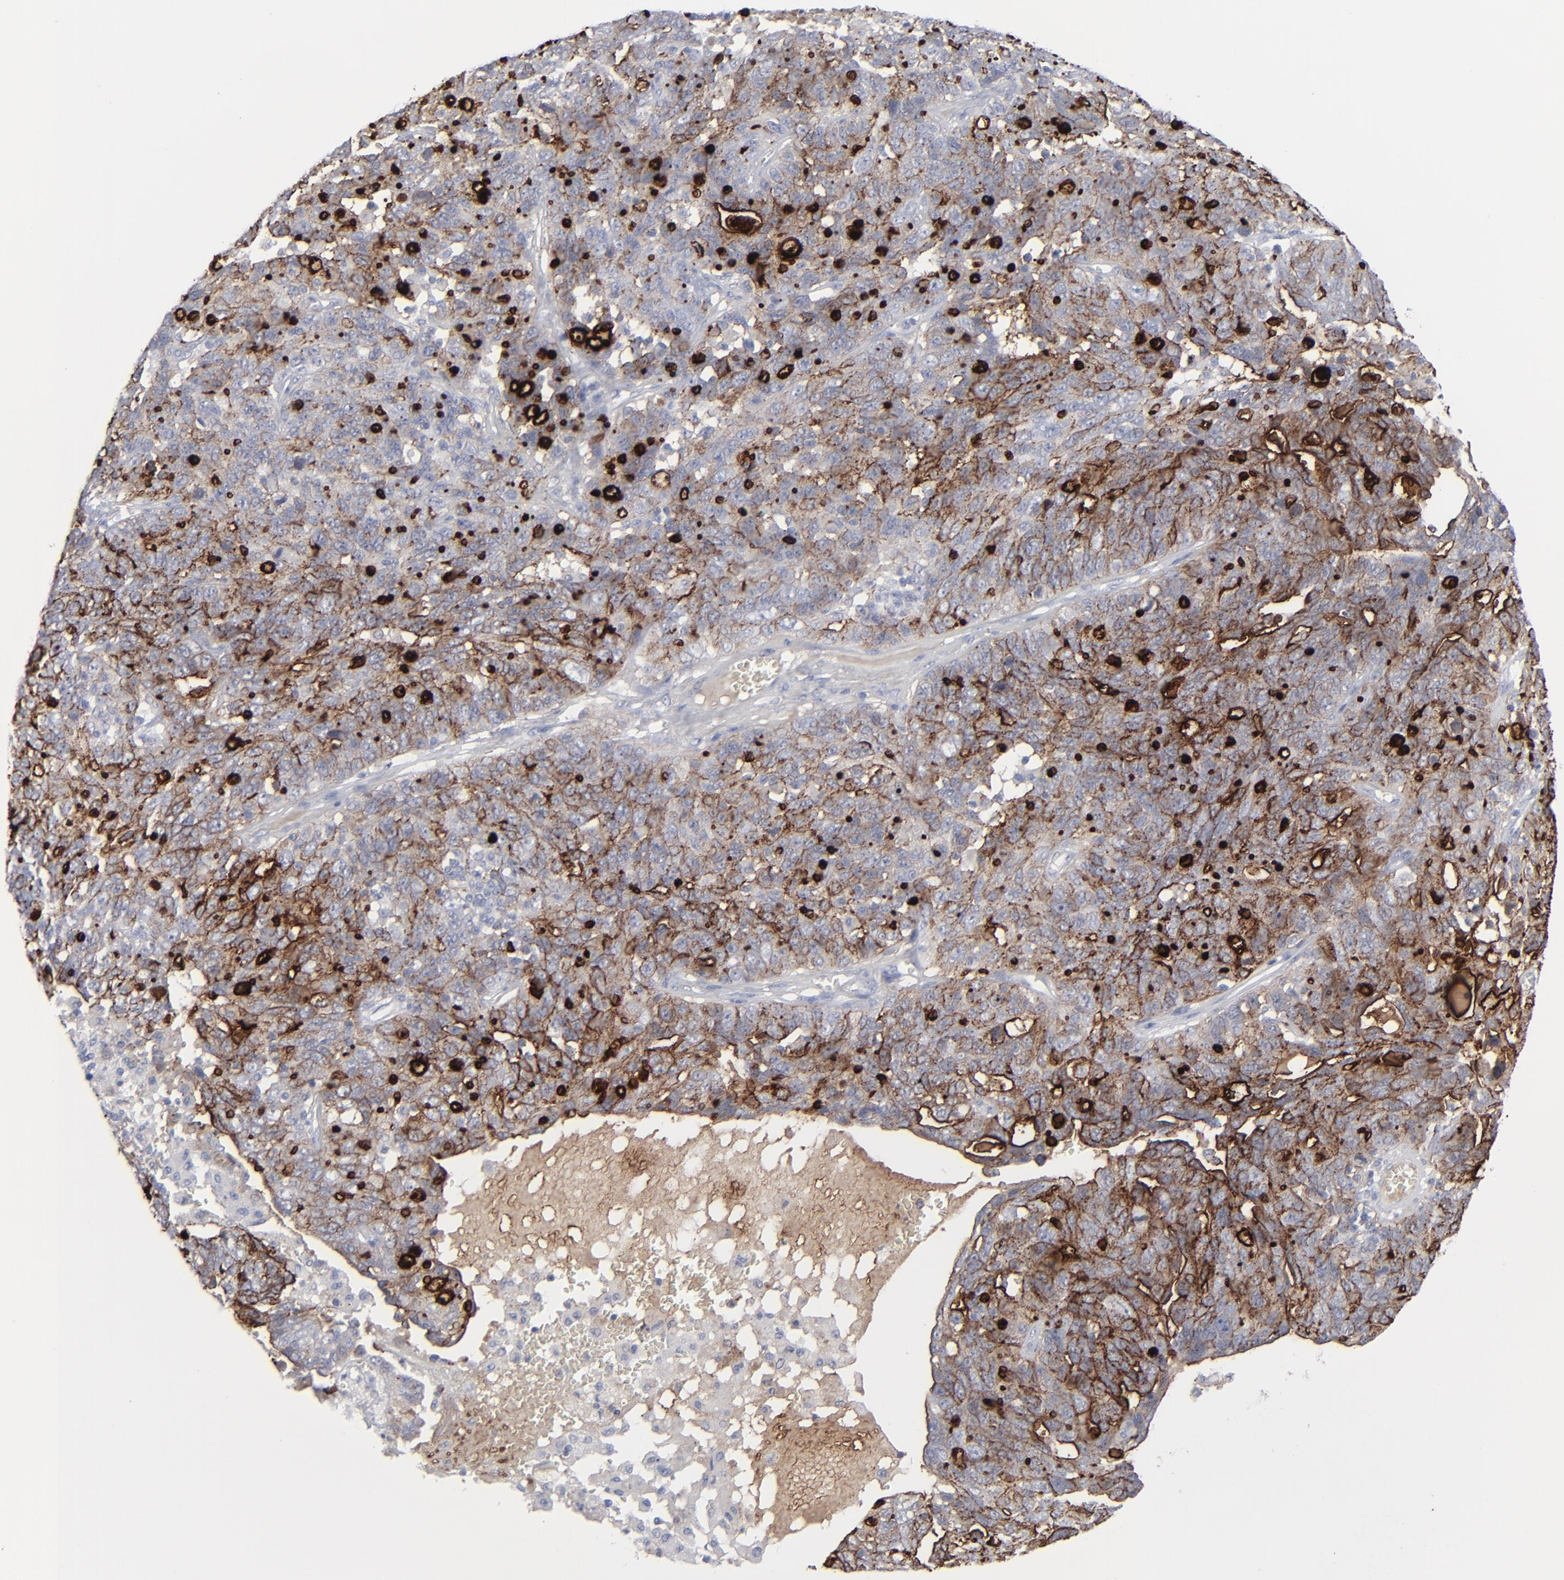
{"staining": {"intensity": "moderate", "quantity": ">75%", "location": "cytoplasmic/membranous,nuclear"}, "tissue": "ovarian cancer", "cell_type": "Tumor cells", "image_type": "cancer", "snomed": [{"axis": "morphology", "description": "Cystadenocarcinoma, serous, NOS"}, {"axis": "topography", "description": "Ovary"}], "caption": "Immunohistochemical staining of ovarian cancer (serous cystadenocarcinoma) exhibits medium levels of moderate cytoplasmic/membranous and nuclear expression in approximately >75% of tumor cells.", "gene": "MSLN", "patient": {"sex": "female", "age": 71}}